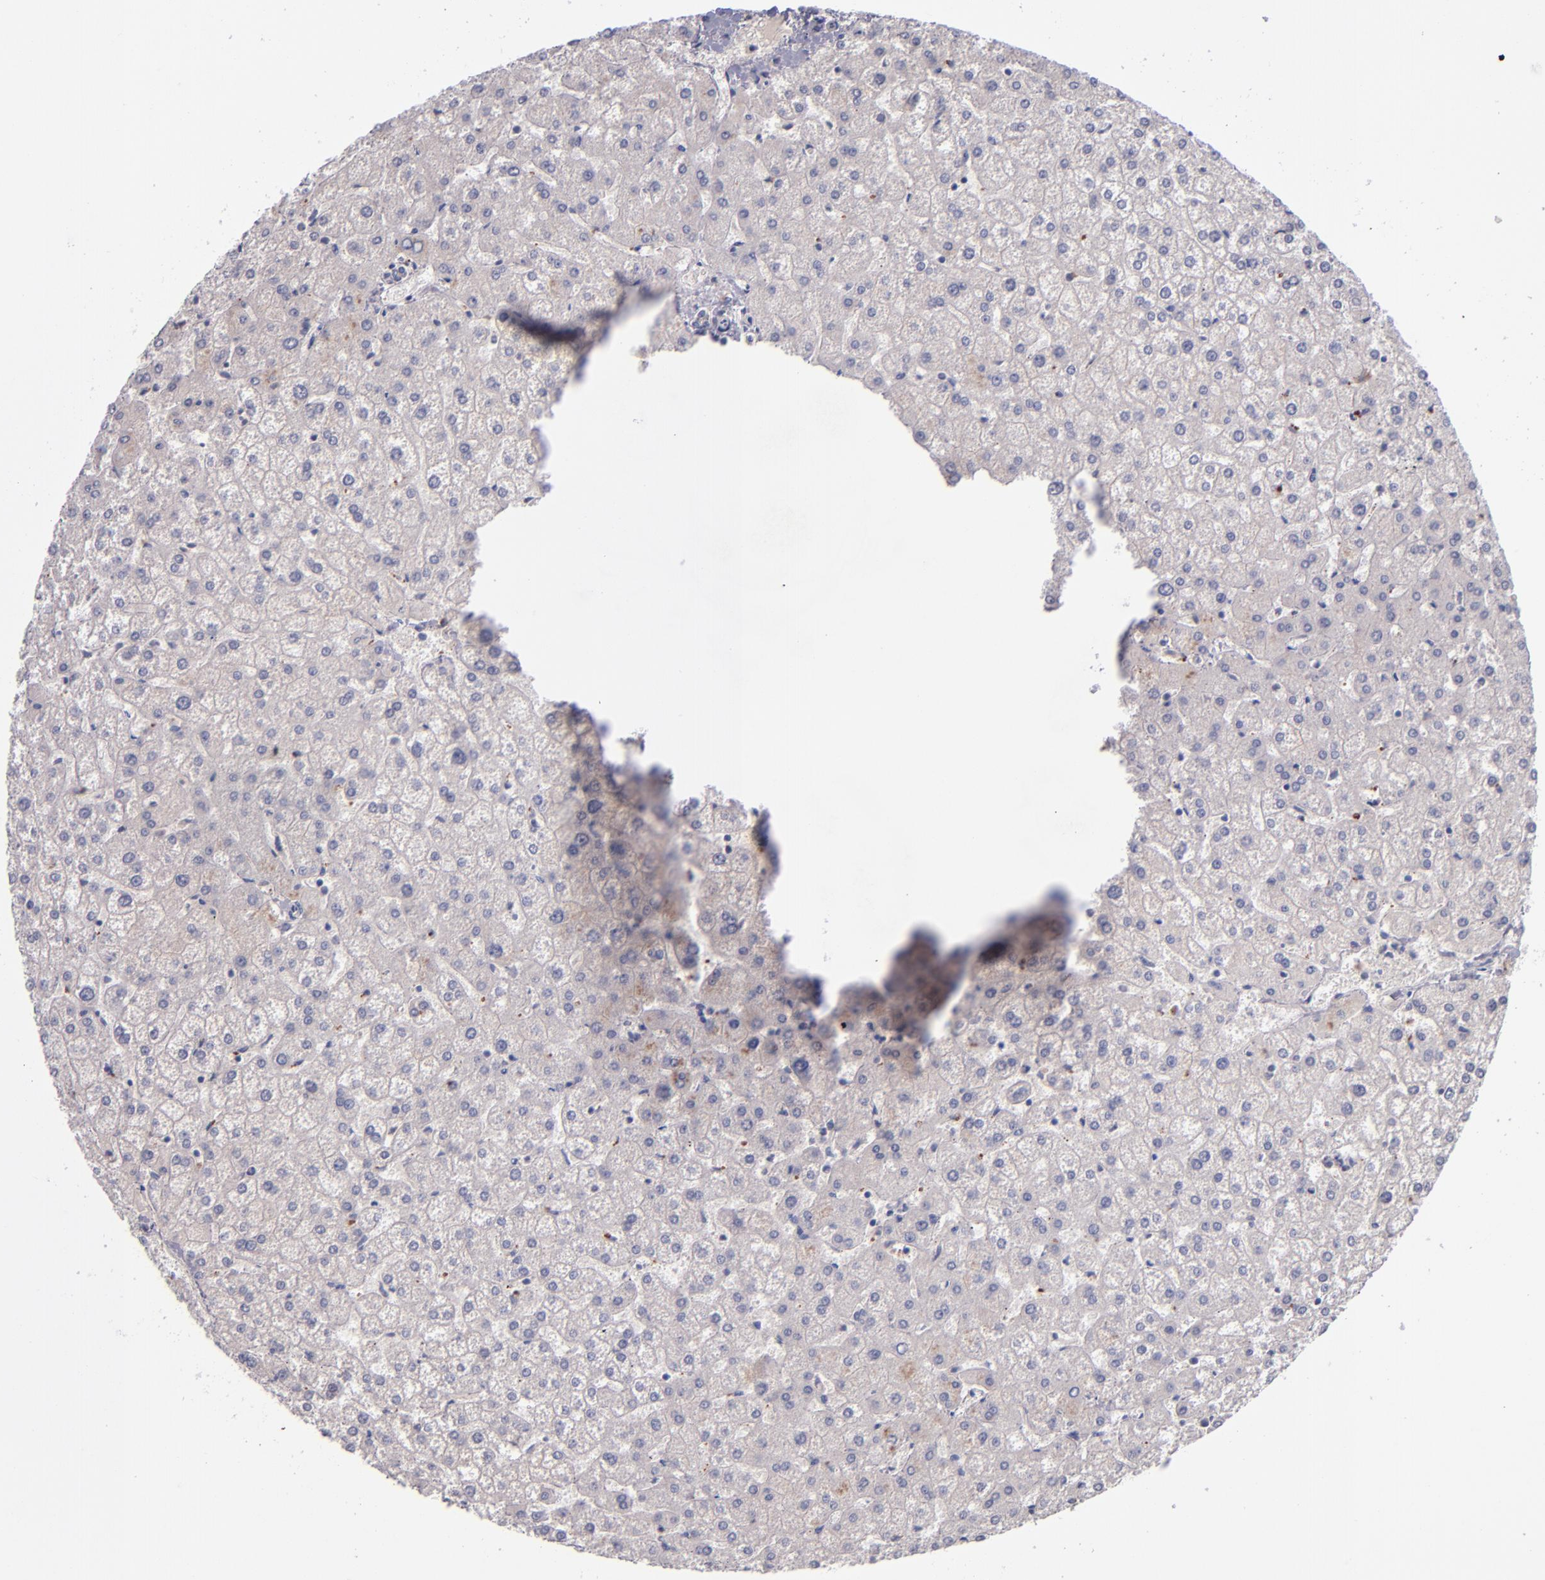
{"staining": {"intensity": "negative", "quantity": "none", "location": "none"}, "tissue": "liver", "cell_type": "Cholangiocytes", "image_type": "normal", "snomed": [{"axis": "morphology", "description": "Normal tissue, NOS"}, {"axis": "topography", "description": "Liver"}], "caption": "Immunohistochemistry of normal human liver shows no staining in cholangiocytes.", "gene": "TSC2", "patient": {"sex": "female", "age": 32}}